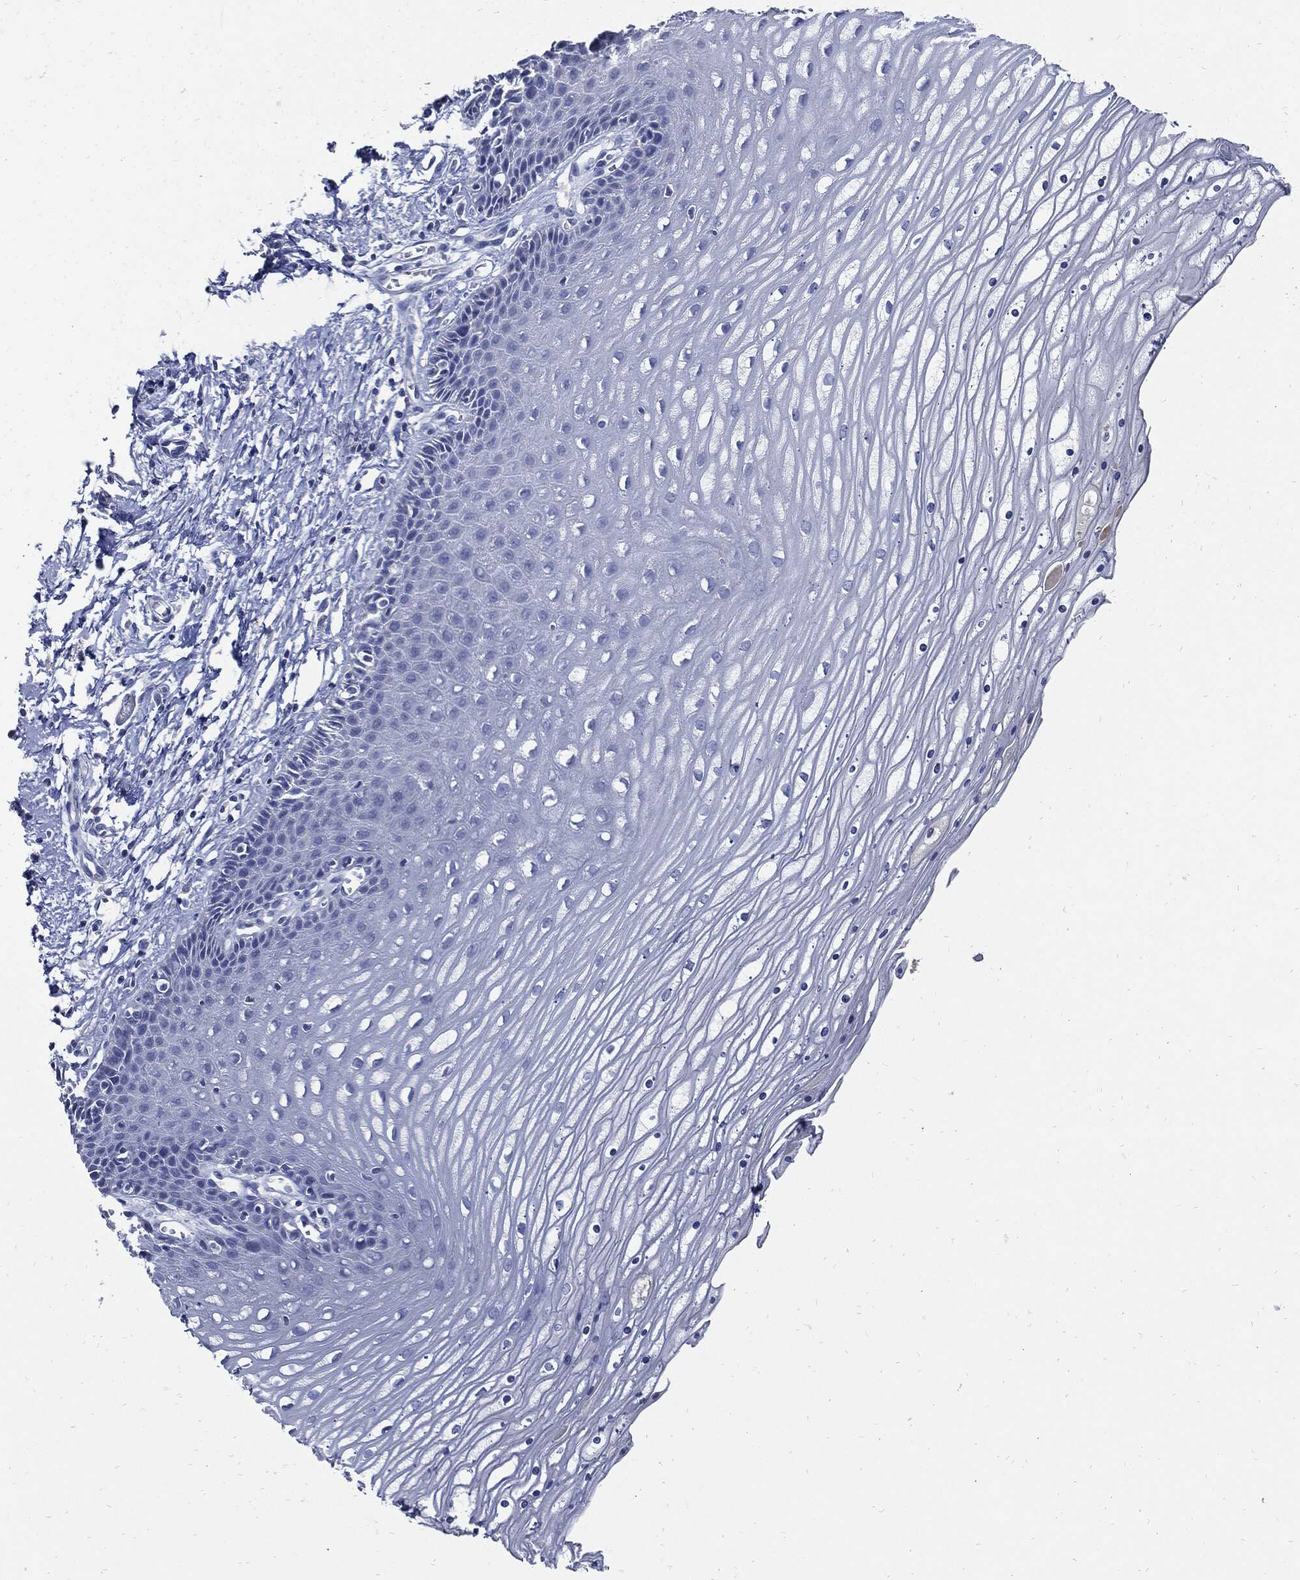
{"staining": {"intensity": "negative", "quantity": "none", "location": "none"}, "tissue": "cervix", "cell_type": "Glandular cells", "image_type": "normal", "snomed": [{"axis": "morphology", "description": "Normal tissue, NOS"}, {"axis": "topography", "description": "Cervix"}], "caption": "The image demonstrates no significant expression in glandular cells of cervix.", "gene": "CPE", "patient": {"sex": "female", "age": 35}}